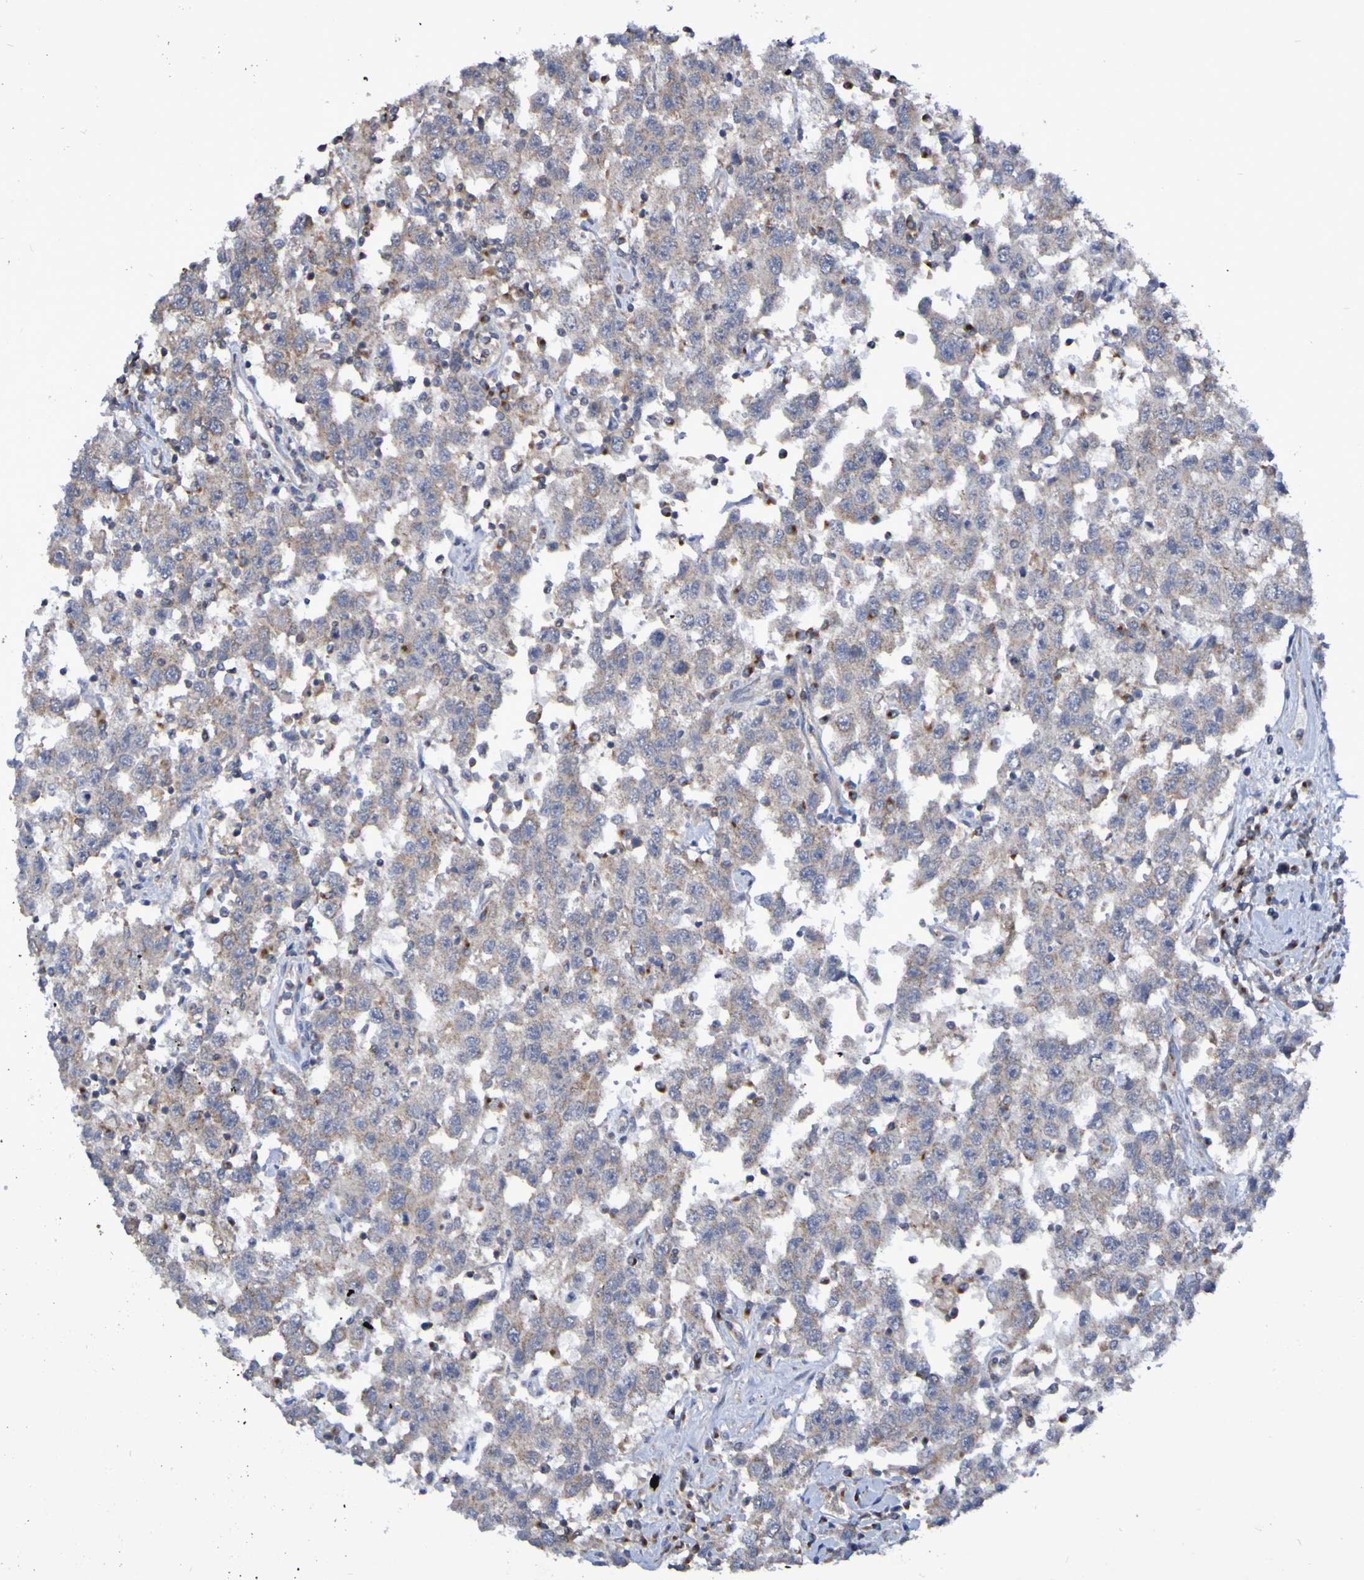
{"staining": {"intensity": "weak", "quantity": ">75%", "location": "cytoplasmic/membranous"}, "tissue": "testis cancer", "cell_type": "Tumor cells", "image_type": "cancer", "snomed": [{"axis": "morphology", "description": "Seminoma, NOS"}, {"axis": "topography", "description": "Testis"}], "caption": "Immunohistochemistry (IHC) (DAB (3,3'-diaminobenzidine)) staining of human testis cancer shows weak cytoplasmic/membranous protein positivity in approximately >75% of tumor cells.", "gene": "LMBRD2", "patient": {"sex": "male", "age": 41}}